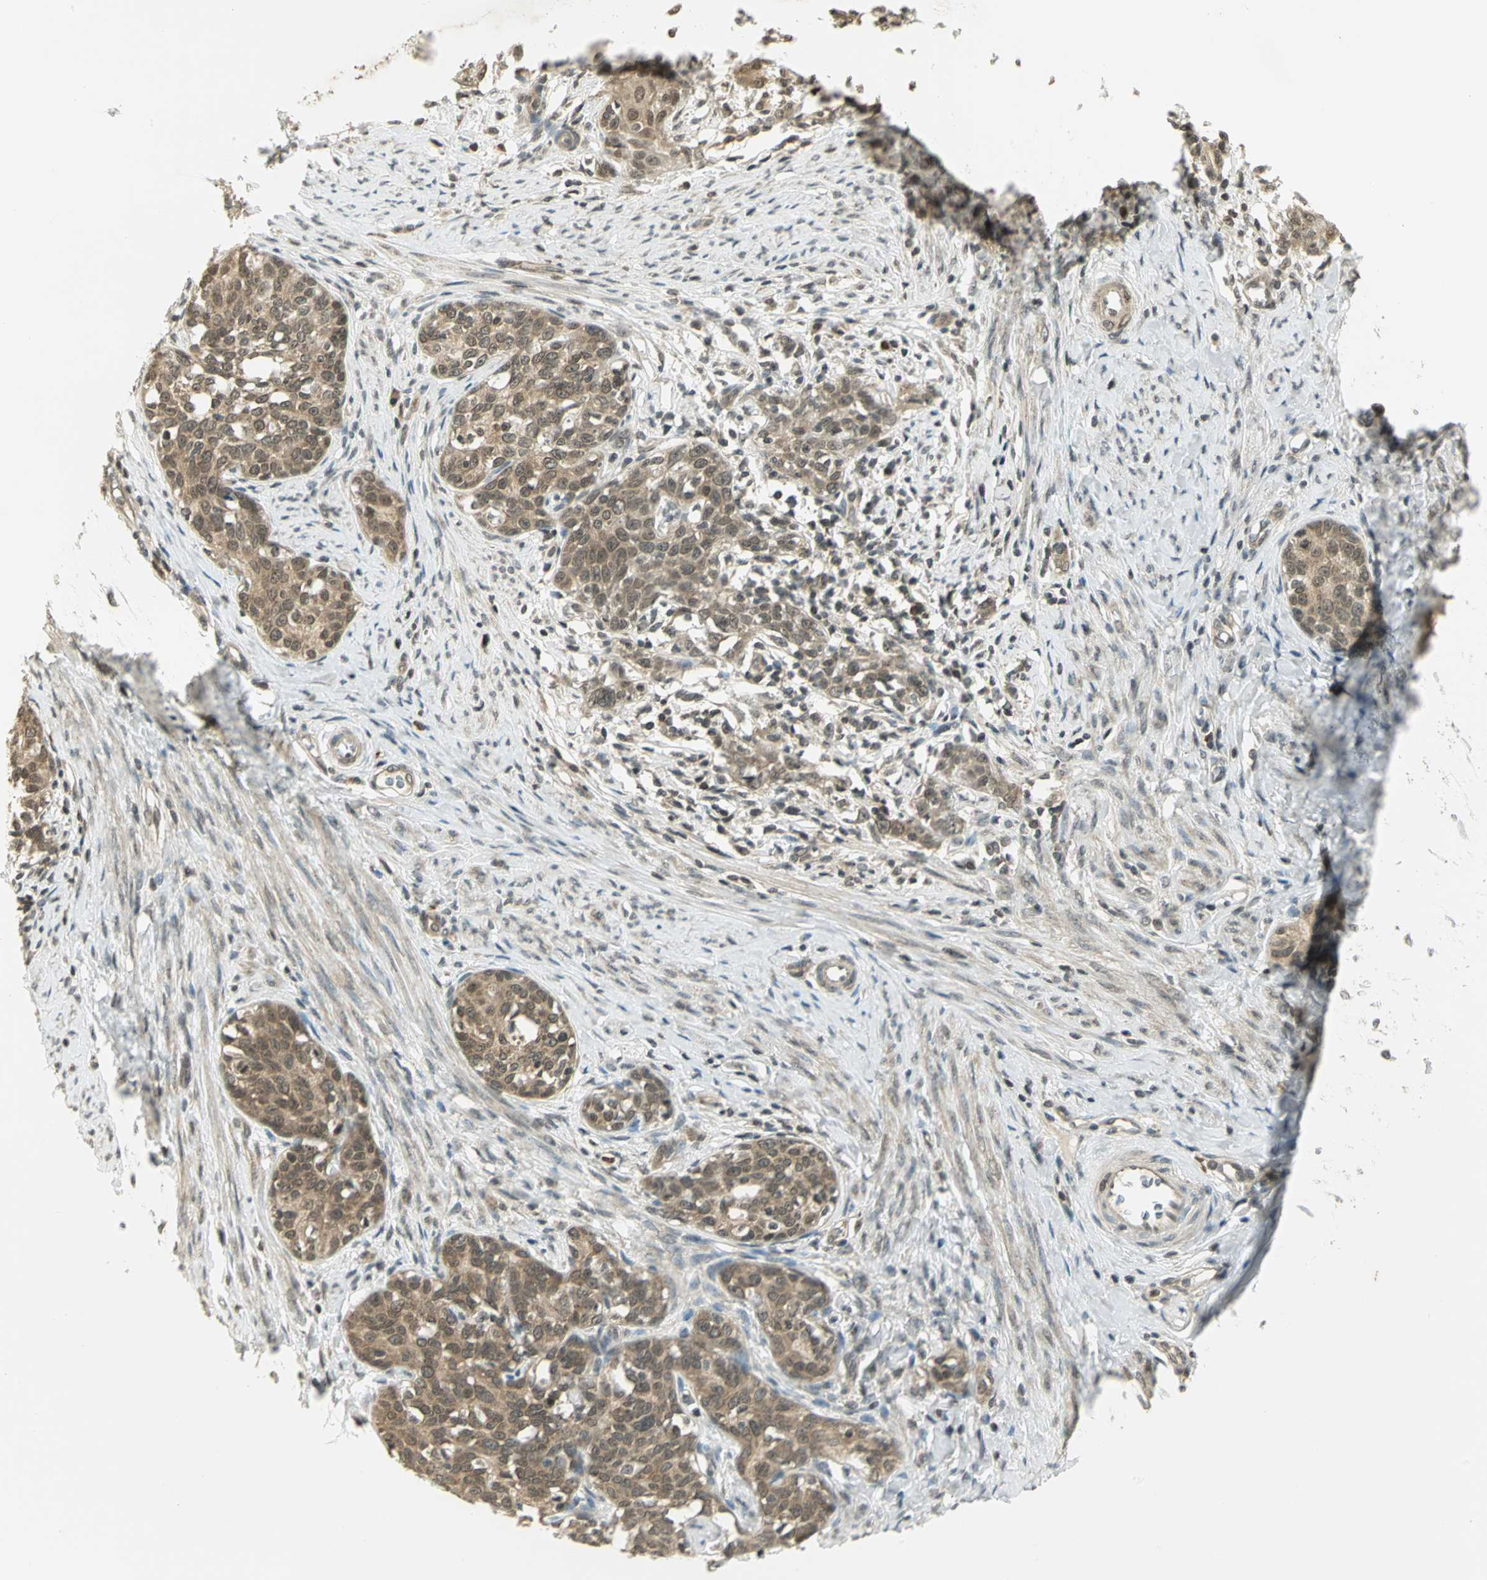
{"staining": {"intensity": "moderate", "quantity": ">75%", "location": "cytoplasmic/membranous"}, "tissue": "cervical cancer", "cell_type": "Tumor cells", "image_type": "cancer", "snomed": [{"axis": "morphology", "description": "Squamous cell carcinoma, NOS"}, {"axis": "morphology", "description": "Adenocarcinoma, NOS"}, {"axis": "topography", "description": "Cervix"}], "caption": "The immunohistochemical stain highlights moderate cytoplasmic/membranous expression in tumor cells of adenocarcinoma (cervical) tissue. (Stains: DAB in brown, nuclei in blue, Microscopy: brightfield microscopy at high magnification).", "gene": "CDC34", "patient": {"sex": "female", "age": 52}}